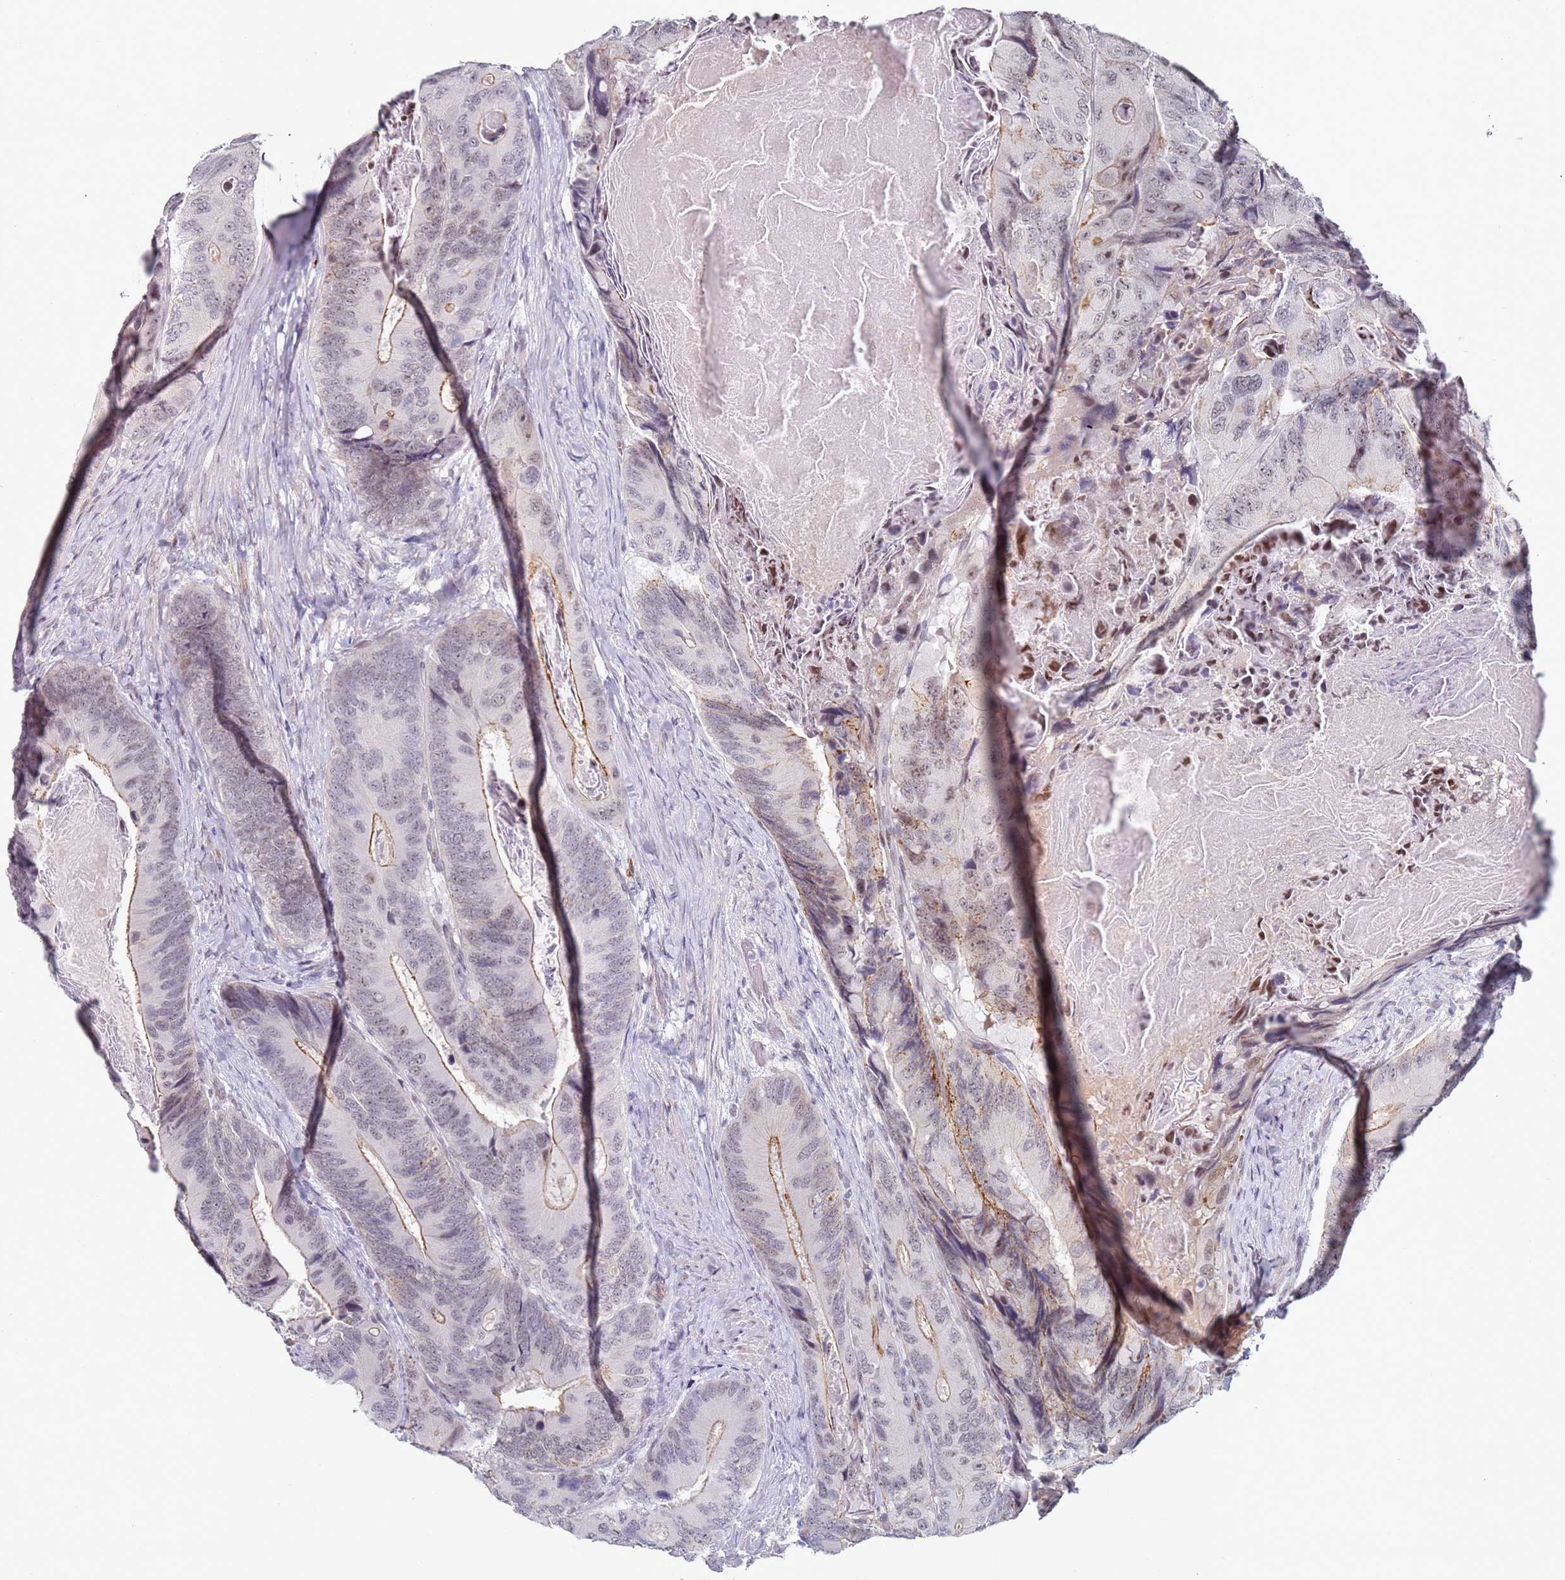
{"staining": {"intensity": "moderate", "quantity": "<25%", "location": "cytoplasmic/membranous,nuclear"}, "tissue": "colorectal cancer", "cell_type": "Tumor cells", "image_type": "cancer", "snomed": [{"axis": "morphology", "description": "Adenocarcinoma, NOS"}, {"axis": "topography", "description": "Colon"}], "caption": "Colorectal adenocarcinoma tissue shows moderate cytoplasmic/membranous and nuclear staining in about <25% of tumor cells", "gene": "ATF6B", "patient": {"sex": "male", "age": 84}}